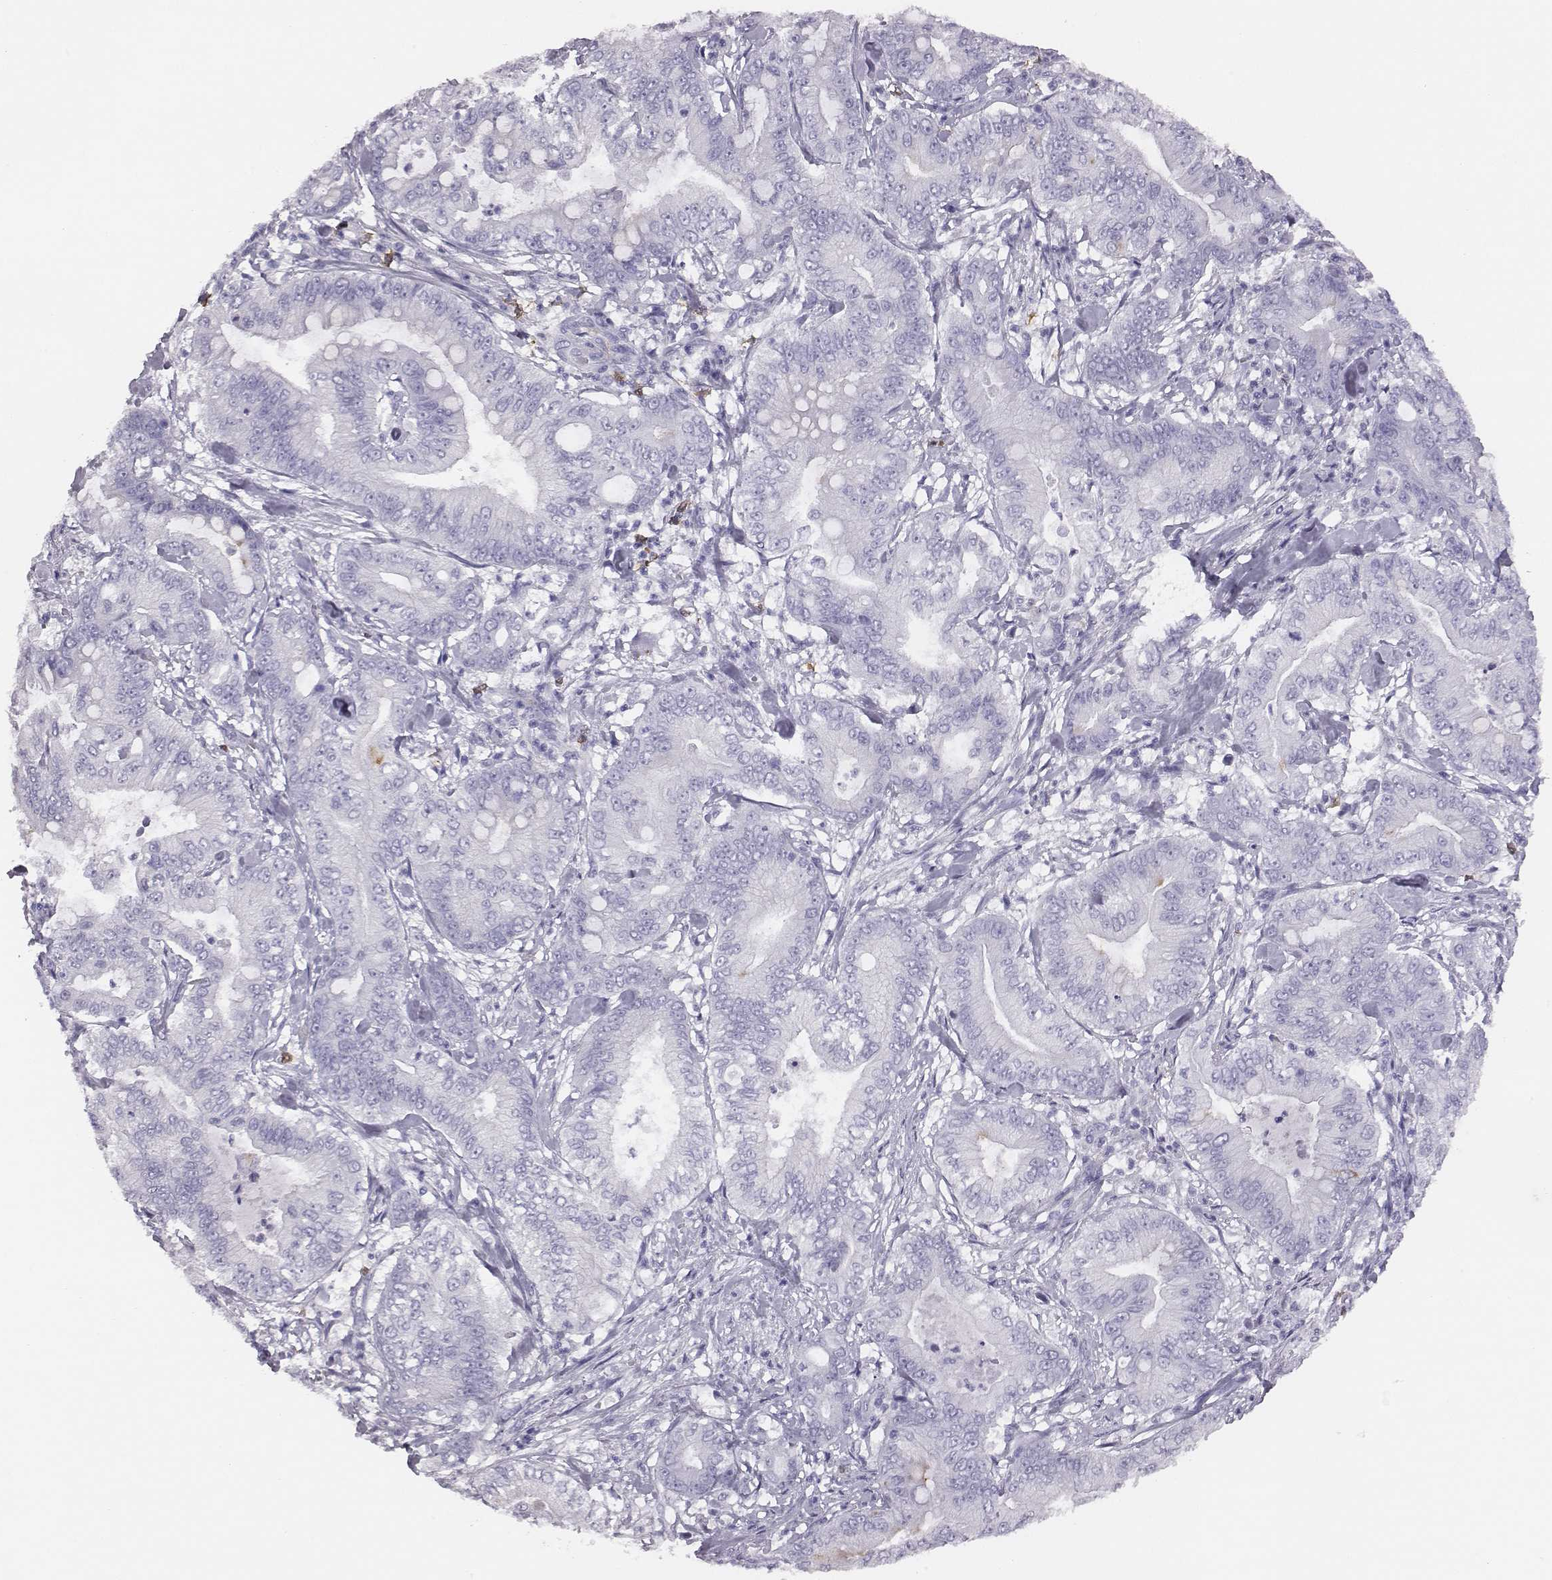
{"staining": {"intensity": "negative", "quantity": "none", "location": "none"}, "tissue": "pancreatic cancer", "cell_type": "Tumor cells", "image_type": "cancer", "snomed": [{"axis": "morphology", "description": "Adenocarcinoma, NOS"}, {"axis": "topography", "description": "Pancreas"}], "caption": "A histopathology image of human adenocarcinoma (pancreatic) is negative for staining in tumor cells.", "gene": "ACOD1", "patient": {"sex": "male", "age": 71}}